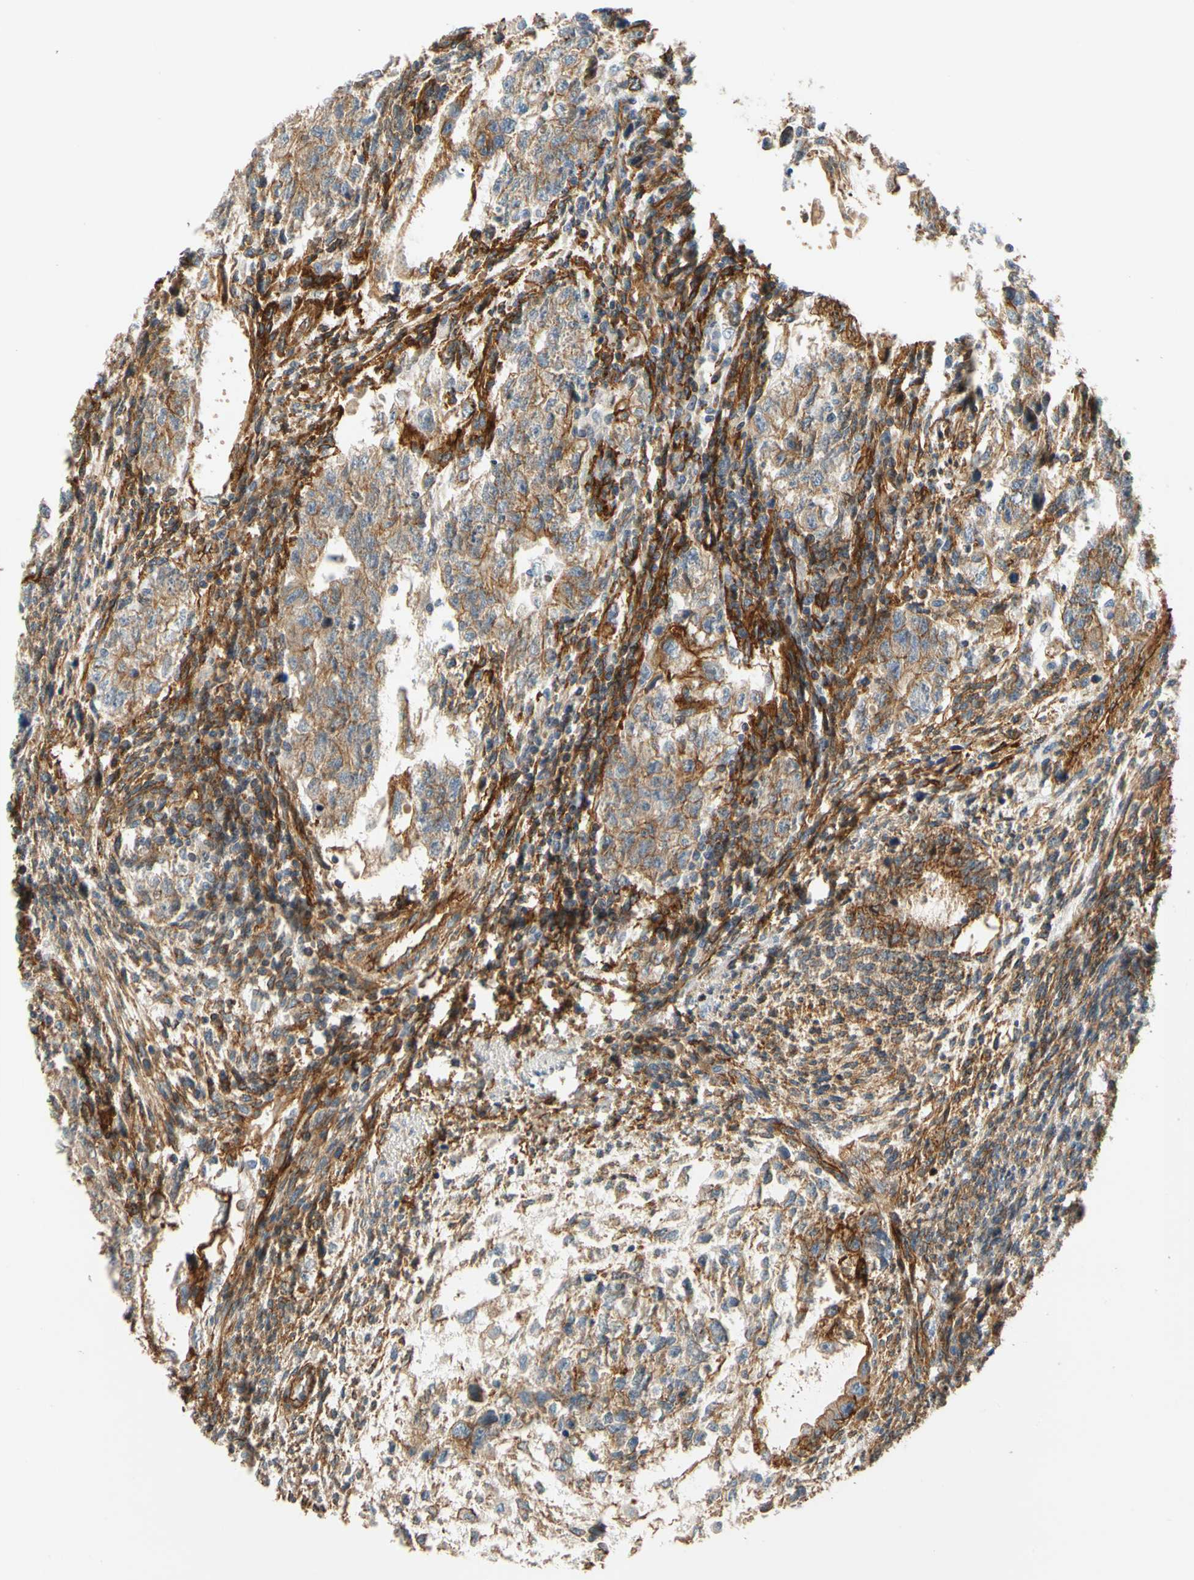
{"staining": {"intensity": "weak", "quantity": ">75%", "location": "cytoplasmic/membranous"}, "tissue": "testis cancer", "cell_type": "Tumor cells", "image_type": "cancer", "snomed": [{"axis": "morphology", "description": "Normal tissue, NOS"}, {"axis": "morphology", "description": "Carcinoma, Embryonal, NOS"}, {"axis": "topography", "description": "Testis"}], "caption": "An image of testis cancer (embryonal carcinoma) stained for a protein demonstrates weak cytoplasmic/membranous brown staining in tumor cells.", "gene": "SPTAN1", "patient": {"sex": "male", "age": 36}}